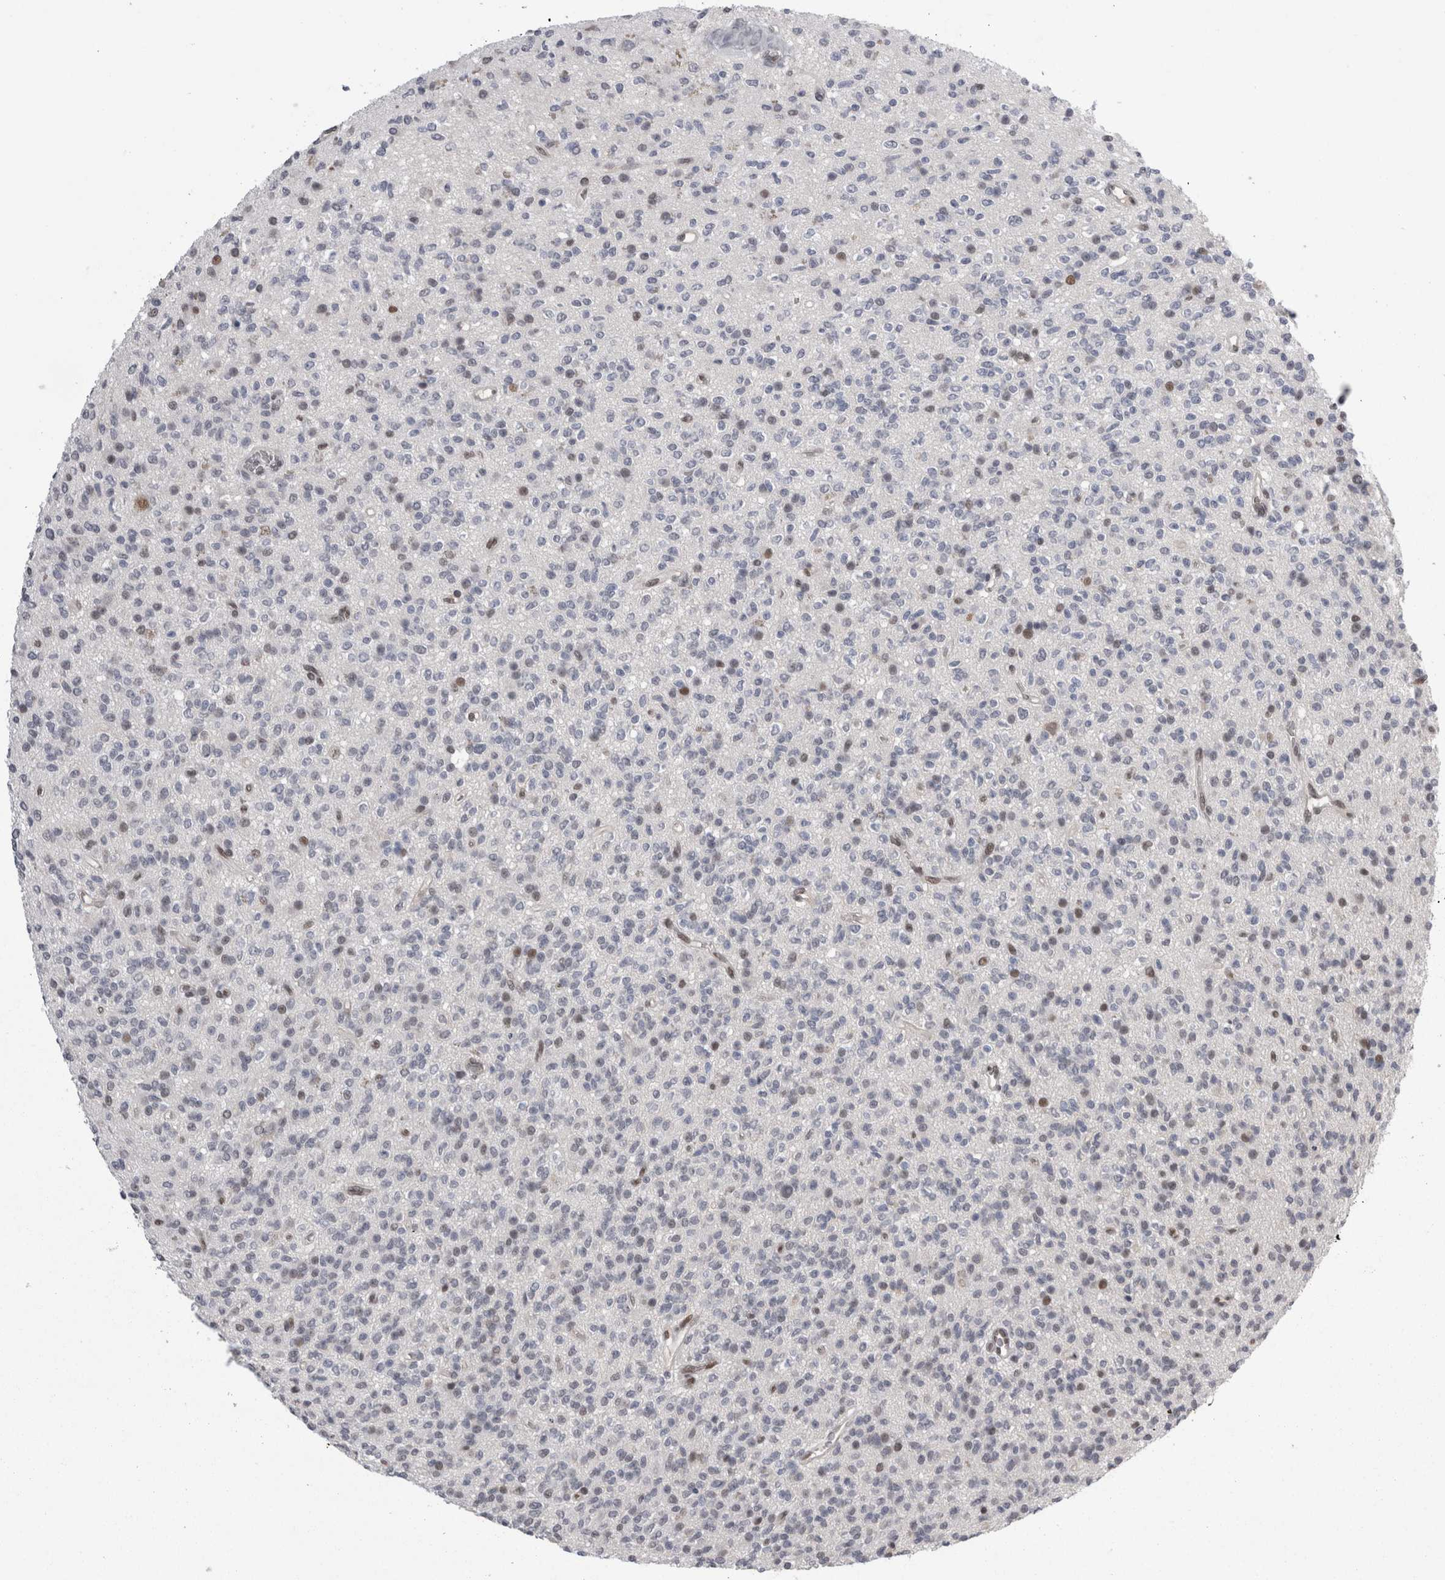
{"staining": {"intensity": "weak", "quantity": "<25%", "location": "nuclear"}, "tissue": "glioma", "cell_type": "Tumor cells", "image_type": "cancer", "snomed": [{"axis": "morphology", "description": "Glioma, malignant, High grade"}, {"axis": "topography", "description": "Brain"}], "caption": "Immunohistochemistry of human glioma exhibits no staining in tumor cells.", "gene": "C1orf54", "patient": {"sex": "male", "age": 34}}